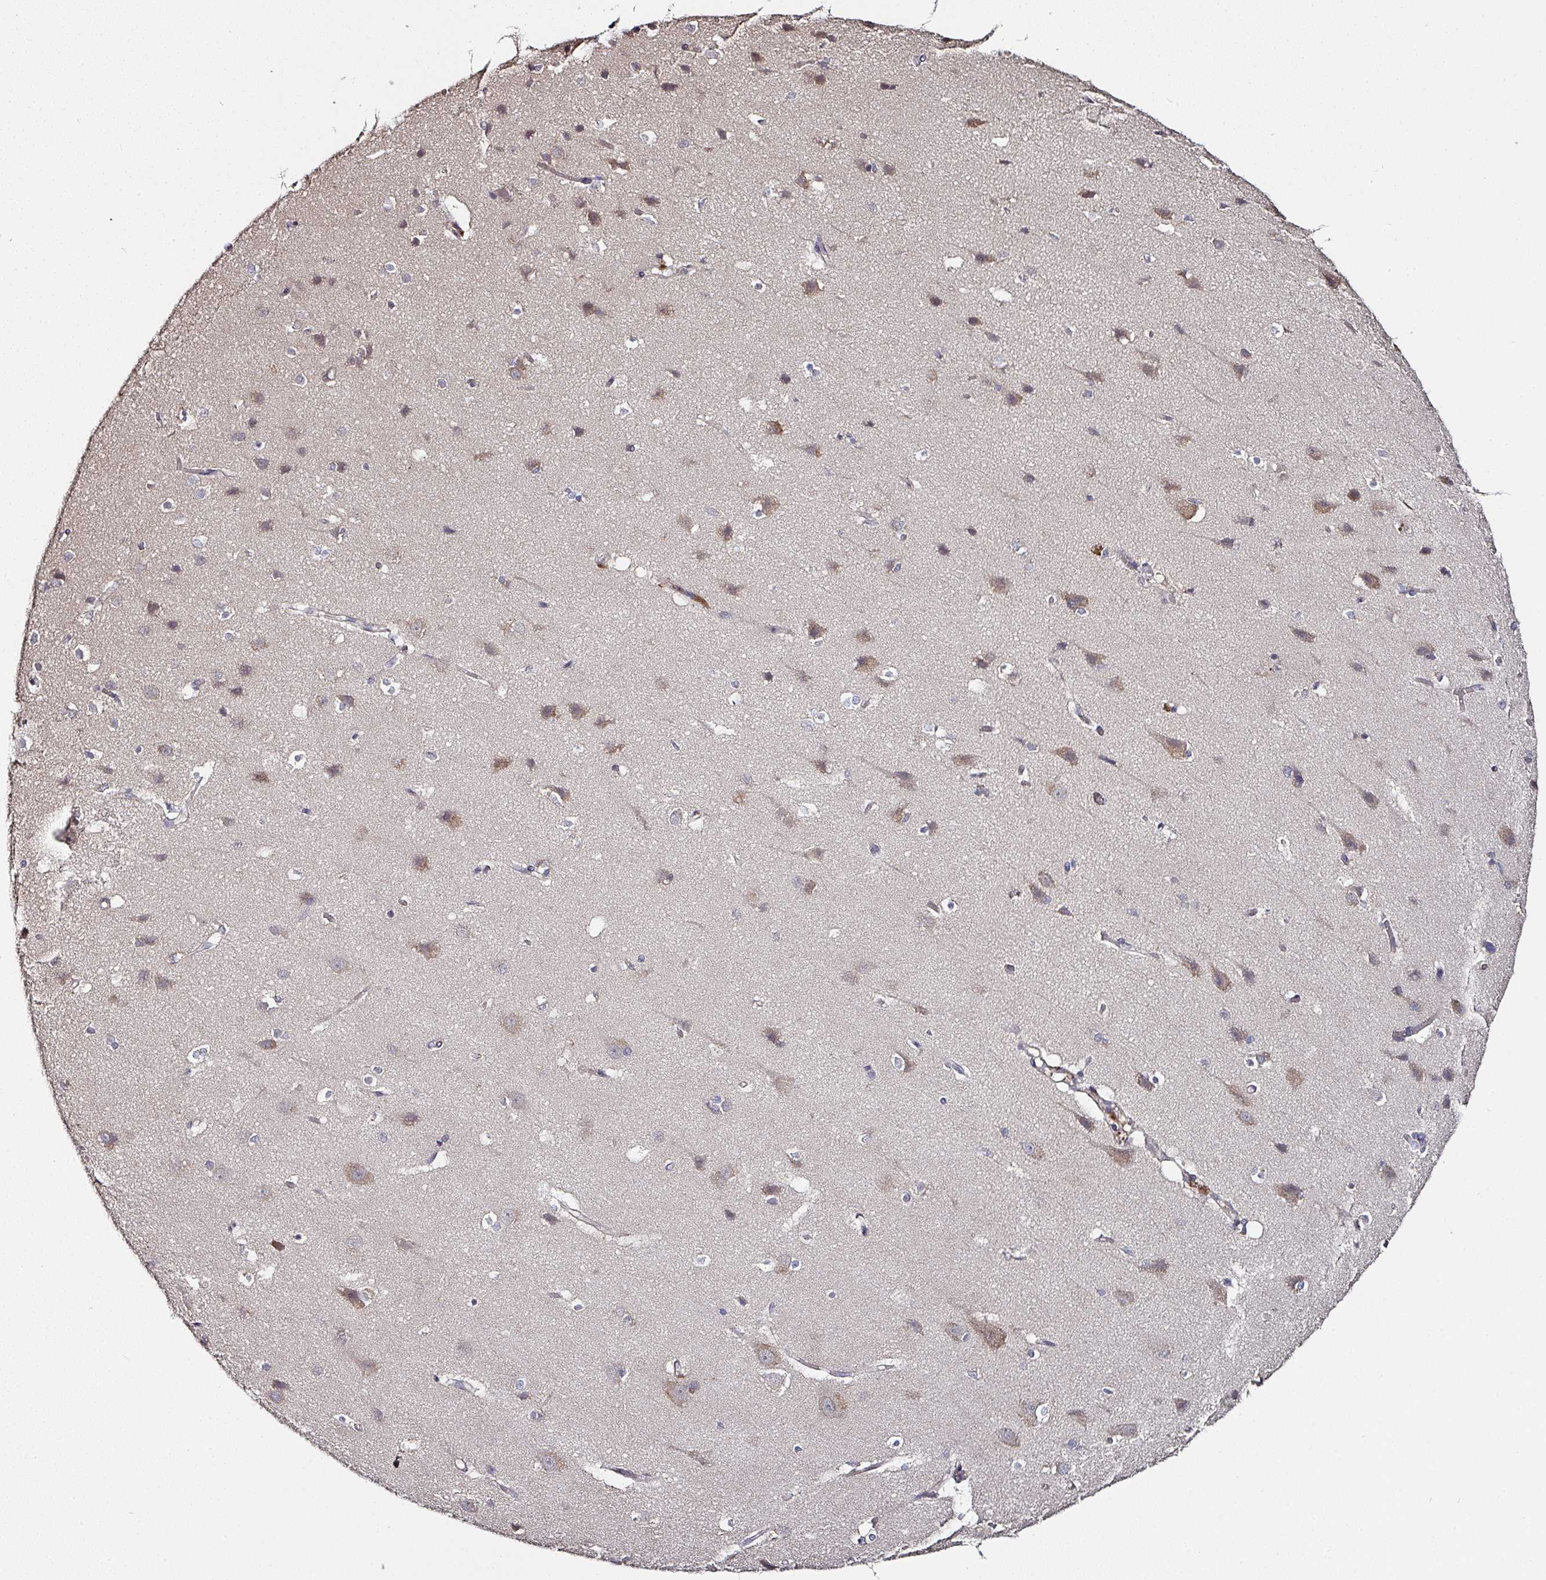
{"staining": {"intensity": "weak", "quantity": "25%-75%", "location": "cytoplasmic/membranous"}, "tissue": "cerebral cortex", "cell_type": "Endothelial cells", "image_type": "normal", "snomed": [{"axis": "morphology", "description": "Normal tissue, NOS"}, {"axis": "topography", "description": "Cerebral cortex"}], "caption": "This photomicrograph shows IHC staining of normal cerebral cortex, with low weak cytoplasmic/membranous expression in approximately 25%-75% of endothelial cells.", "gene": "CTDSP2", "patient": {"sex": "male", "age": 37}}